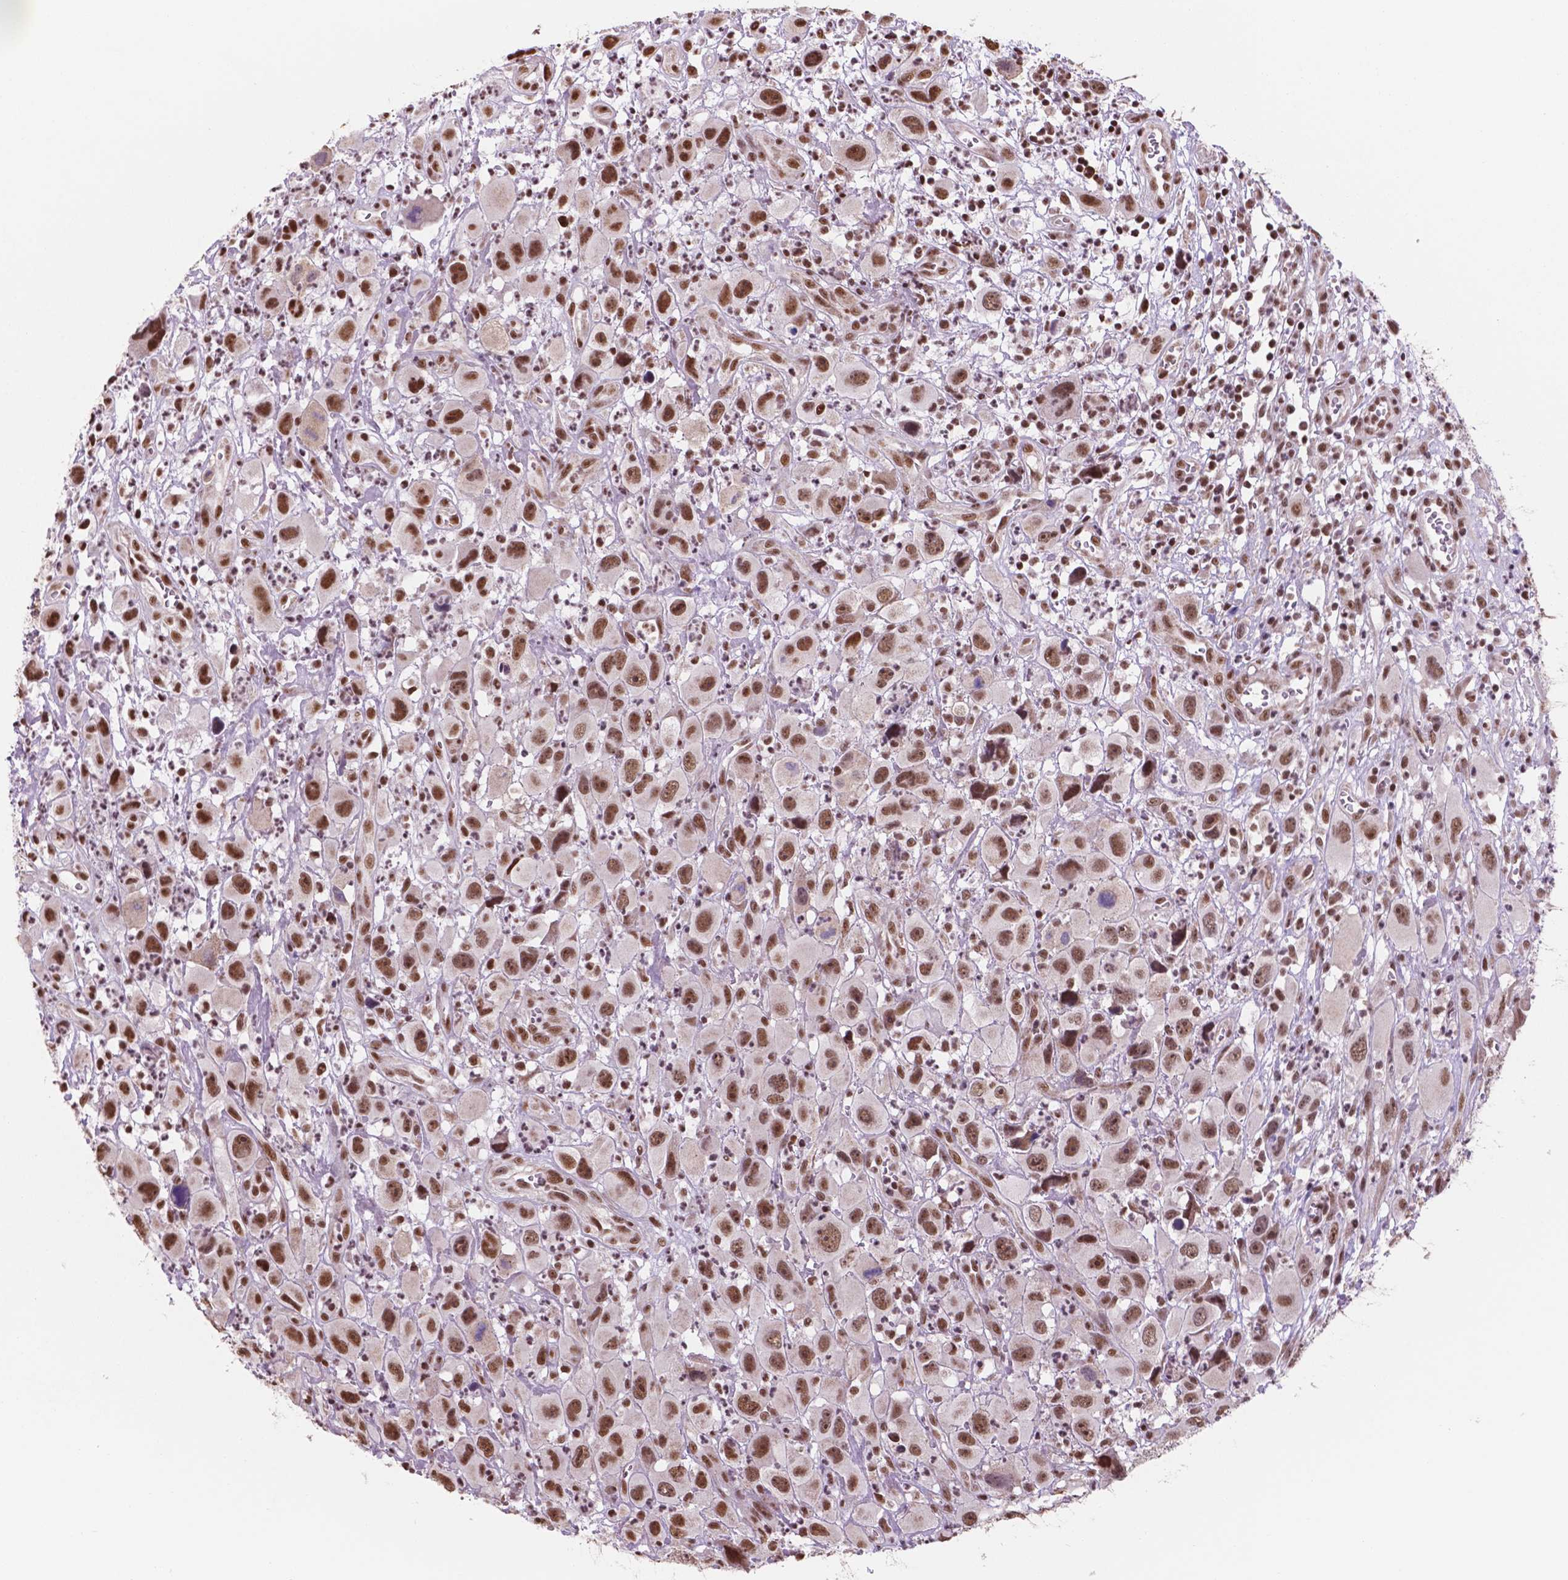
{"staining": {"intensity": "moderate", "quantity": ">75%", "location": "cytoplasmic/membranous,nuclear"}, "tissue": "head and neck cancer", "cell_type": "Tumor cells", "image_type": "cancer", "snomed": [{"axis": "morphology", "description": "Squamous cell carcinoma, NOS"}, {"axis": "morphology", "description": "Squamous cell carcinoma, metastatic, NOS"}, {"axis": "topography", "description": "Oral tissue"}, {"axis": "topography", "description": "Head-Neck"}], "caption": "Head and neck cancer (metastatic squamous cell carcinoma) stained for a protein reveals moderate cytoplasmic/membranous and nuclear positivity in tumor cells.", "gene": "NDUFA10", "patient": {"sex": "female", "age": 85}}